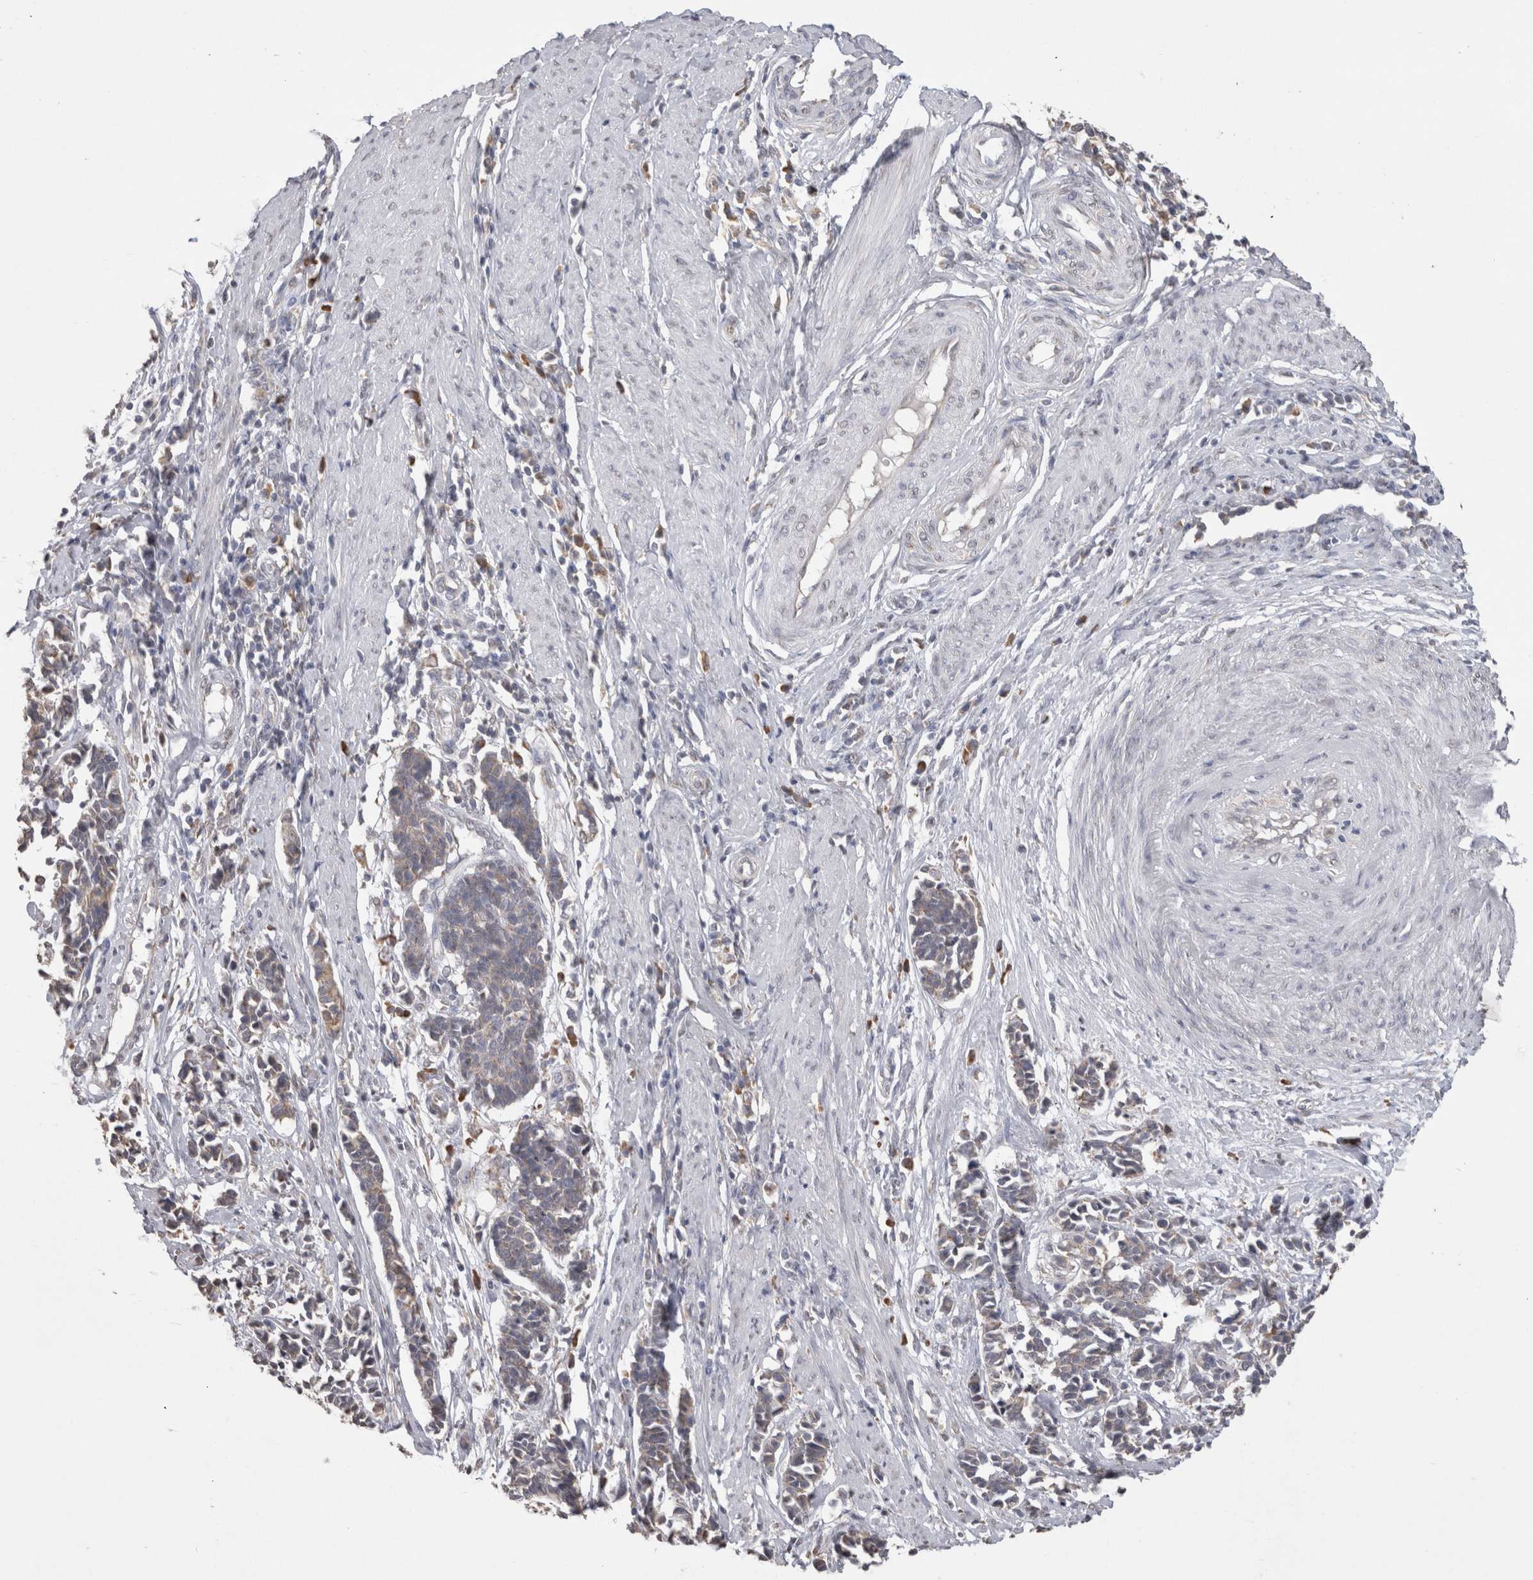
{"staining": {"intensity": "weak", "quantity": "25%-75%", "location": "cytoplasmic/membranous"}, "tissue": "cervical cancer", "cell_type": "Tumor cells", "image_type": "cancer", "snomed": [{"axis": "morphology", "description": "Normal tissue, NOS"}, {"axis": "morphology", "description": "Squamous cell carcinoma, NOS"}, {"axis": "topography", "description": "Cervix"}], "caption": "A brown stain shows weak cytoplasmic/membranous expression of a protein in cervical cancer tumor cells. (IHC, brightfield microscopy, high magnification).", "gene": "NOMO1", "patient": {"sex": "female", "age": 35}}